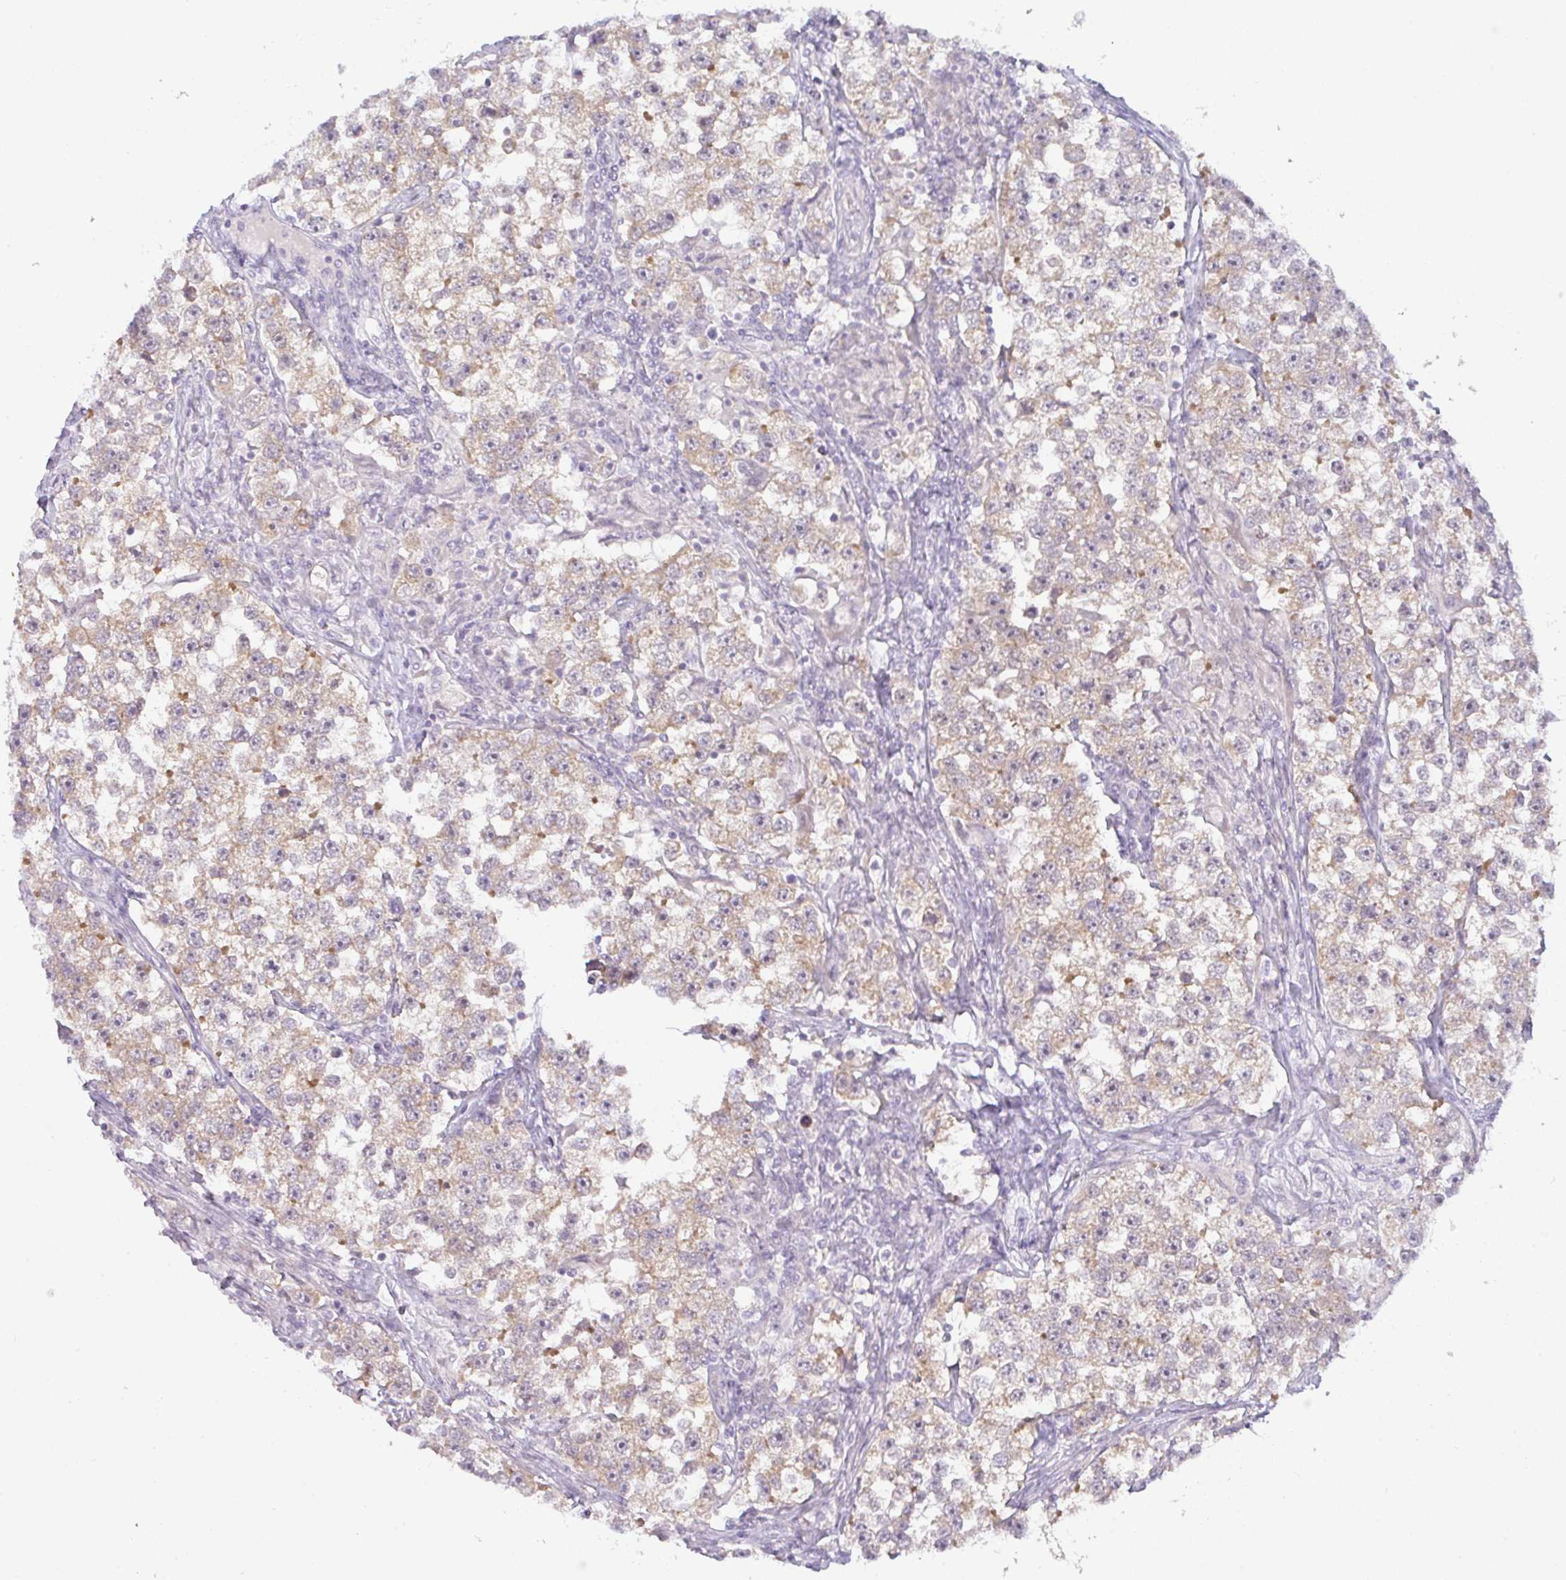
{"staining": {"intensity": "weak", "quantity": "25%-75%", "location": "cytoplasmic/membranous"}, "tissue": "testis cancer", "cell_type": "Tumor cells", "image_type": "cancer", "snomed": [{"axis": "morphology", "description": "Seminoma, NOS"}, {"axis": "topography", "description": "Testis"}], "caption": "Brown immunohistochemical staining in human seminoma (testis) shows weak cytoplasmic/membranous positivity in about 25%-75% of tumor cells.", "gene": "CSE1L", "patient": {"sex": "male", "age": 46}}